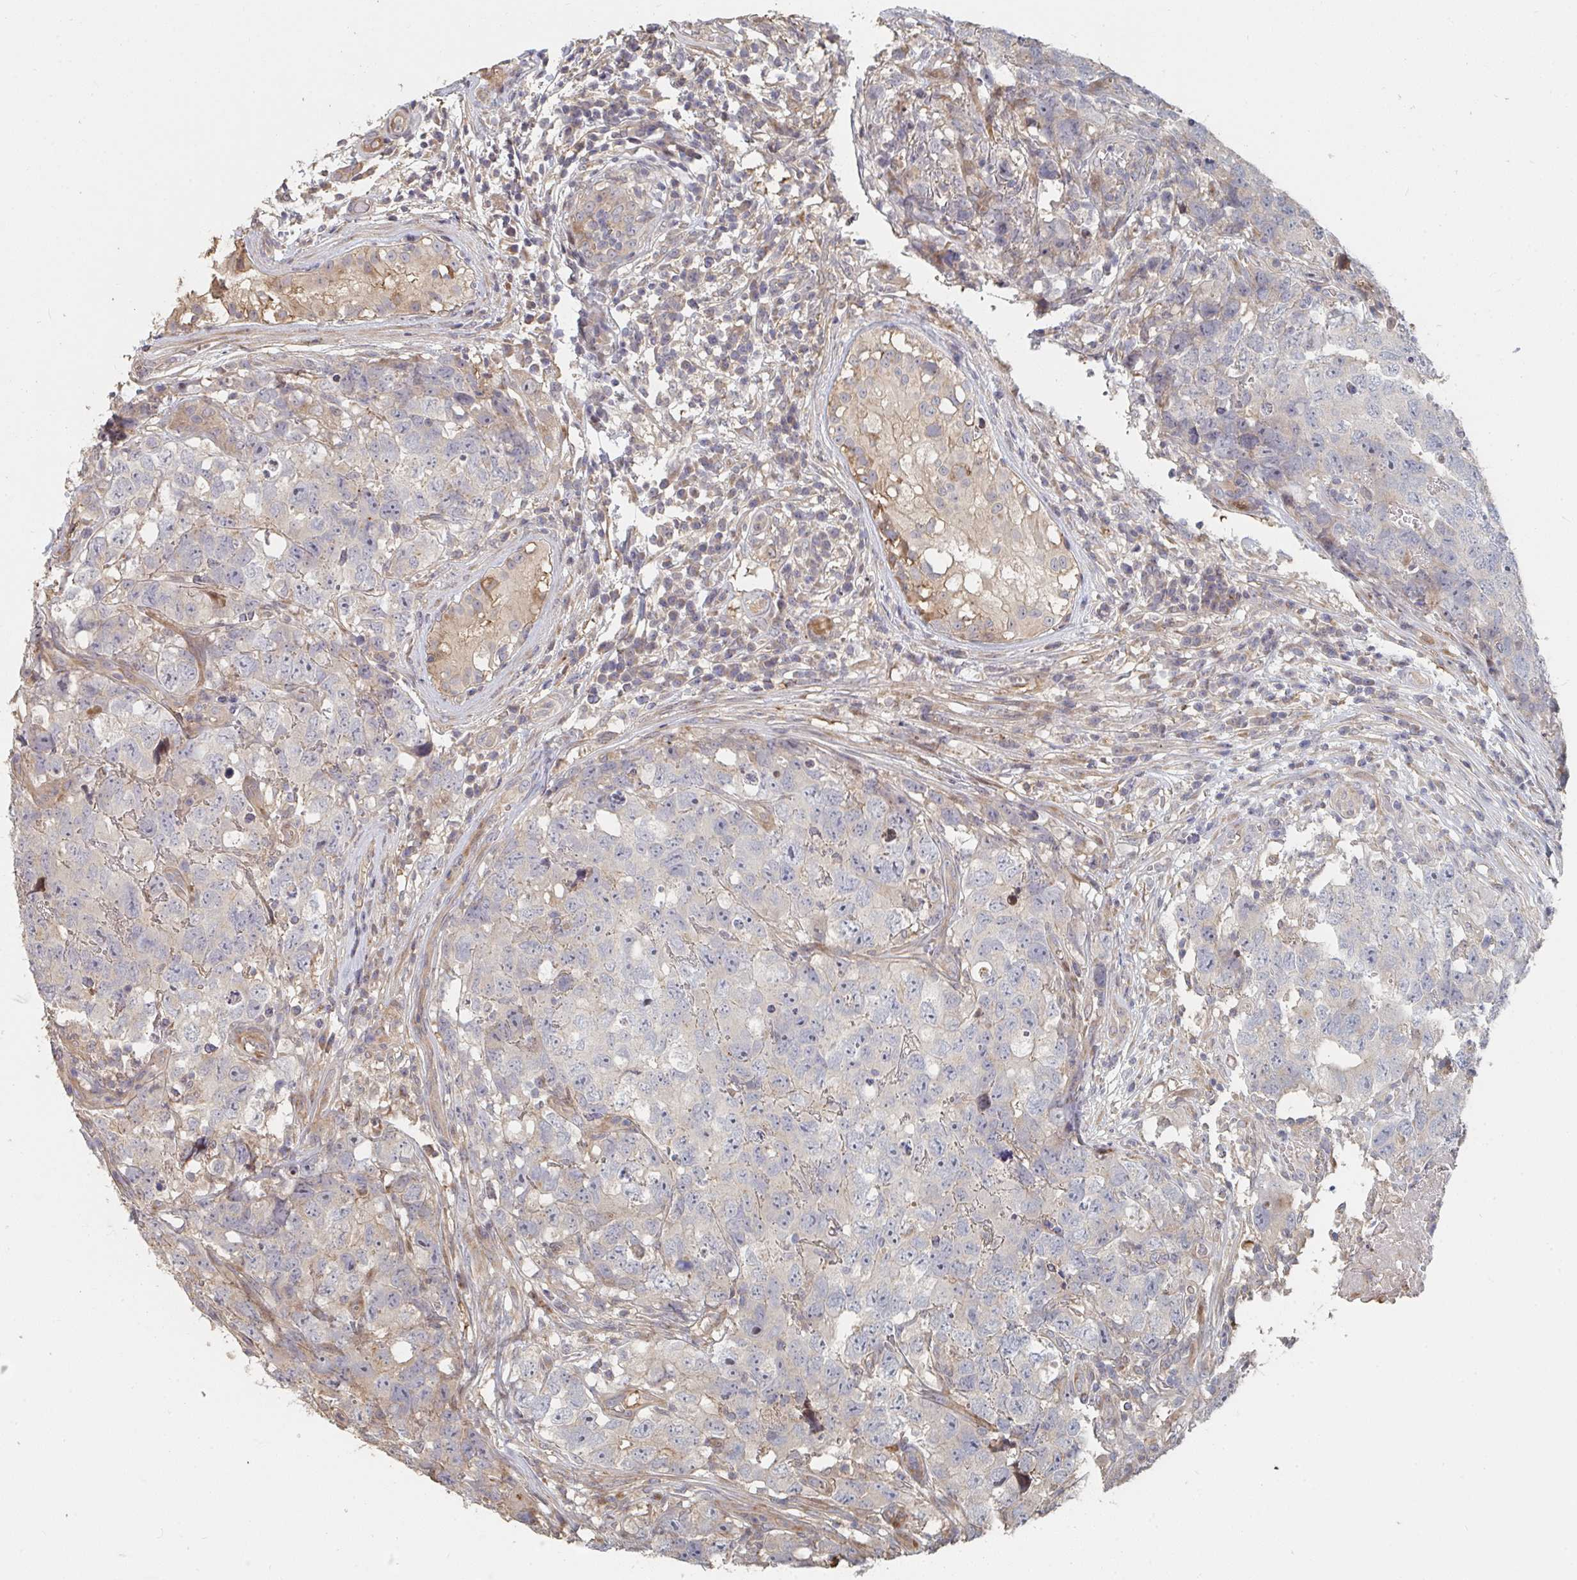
{"staining": {"intensity": "negative", "quantity": "none", "location": "none"}, "tissue": "testis cancer", "cell_type": "Tumor cells", "image_type": "cancer", "snomed": [{"axis": "morphology", "description": "Carcinoma, Embryonal, NOS"}, {"axis": "topography", "description": "Testis"}], "caption": "The micrograph reveals no staining of tumor cells in testis cancer.", "gene": "PTEN", "patient": {"sex": "male", "age": 22}}